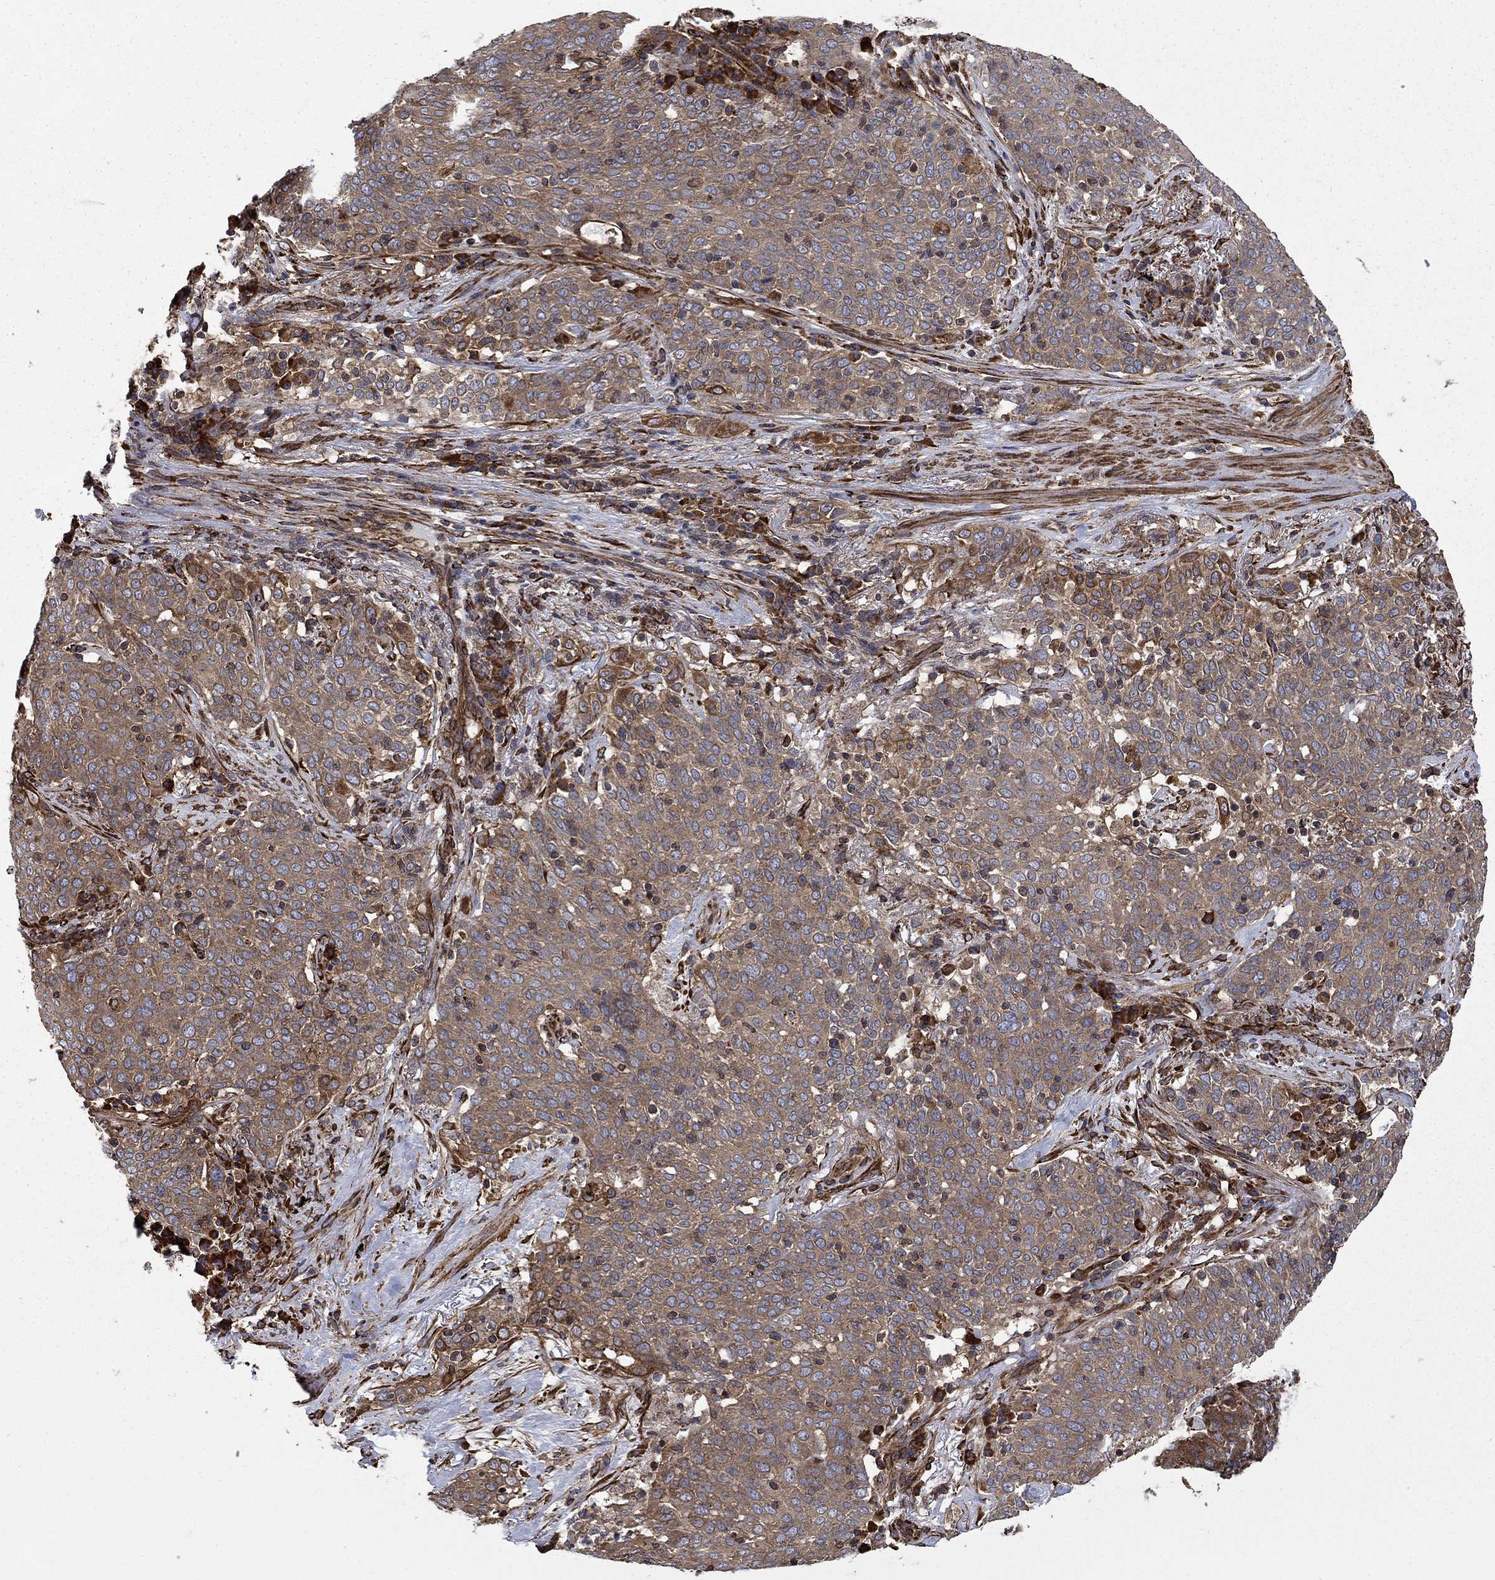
{"staining": {"intensity": "moderate", "quantity": ">75%", "location": "cytoplasmic/membranous"}, "tissue": "lung cancer", "cell_type": "Tumor cells", "image_type": "cancer", "snomed": [{"axis": "morphology", "description": "Squamous cell carcinoma, NOS"}, {"axis": "topography", "description": "Lung"}], "caption": "An image showing moderate cytoplasmic/membranous positivity in approximately >75% of tumor cells in lung squamous cell carcinoma, as visualized by brown immunohistochemical staining.", "gene": "CUTC", "patient": {"sex": "male", "age": 82}}